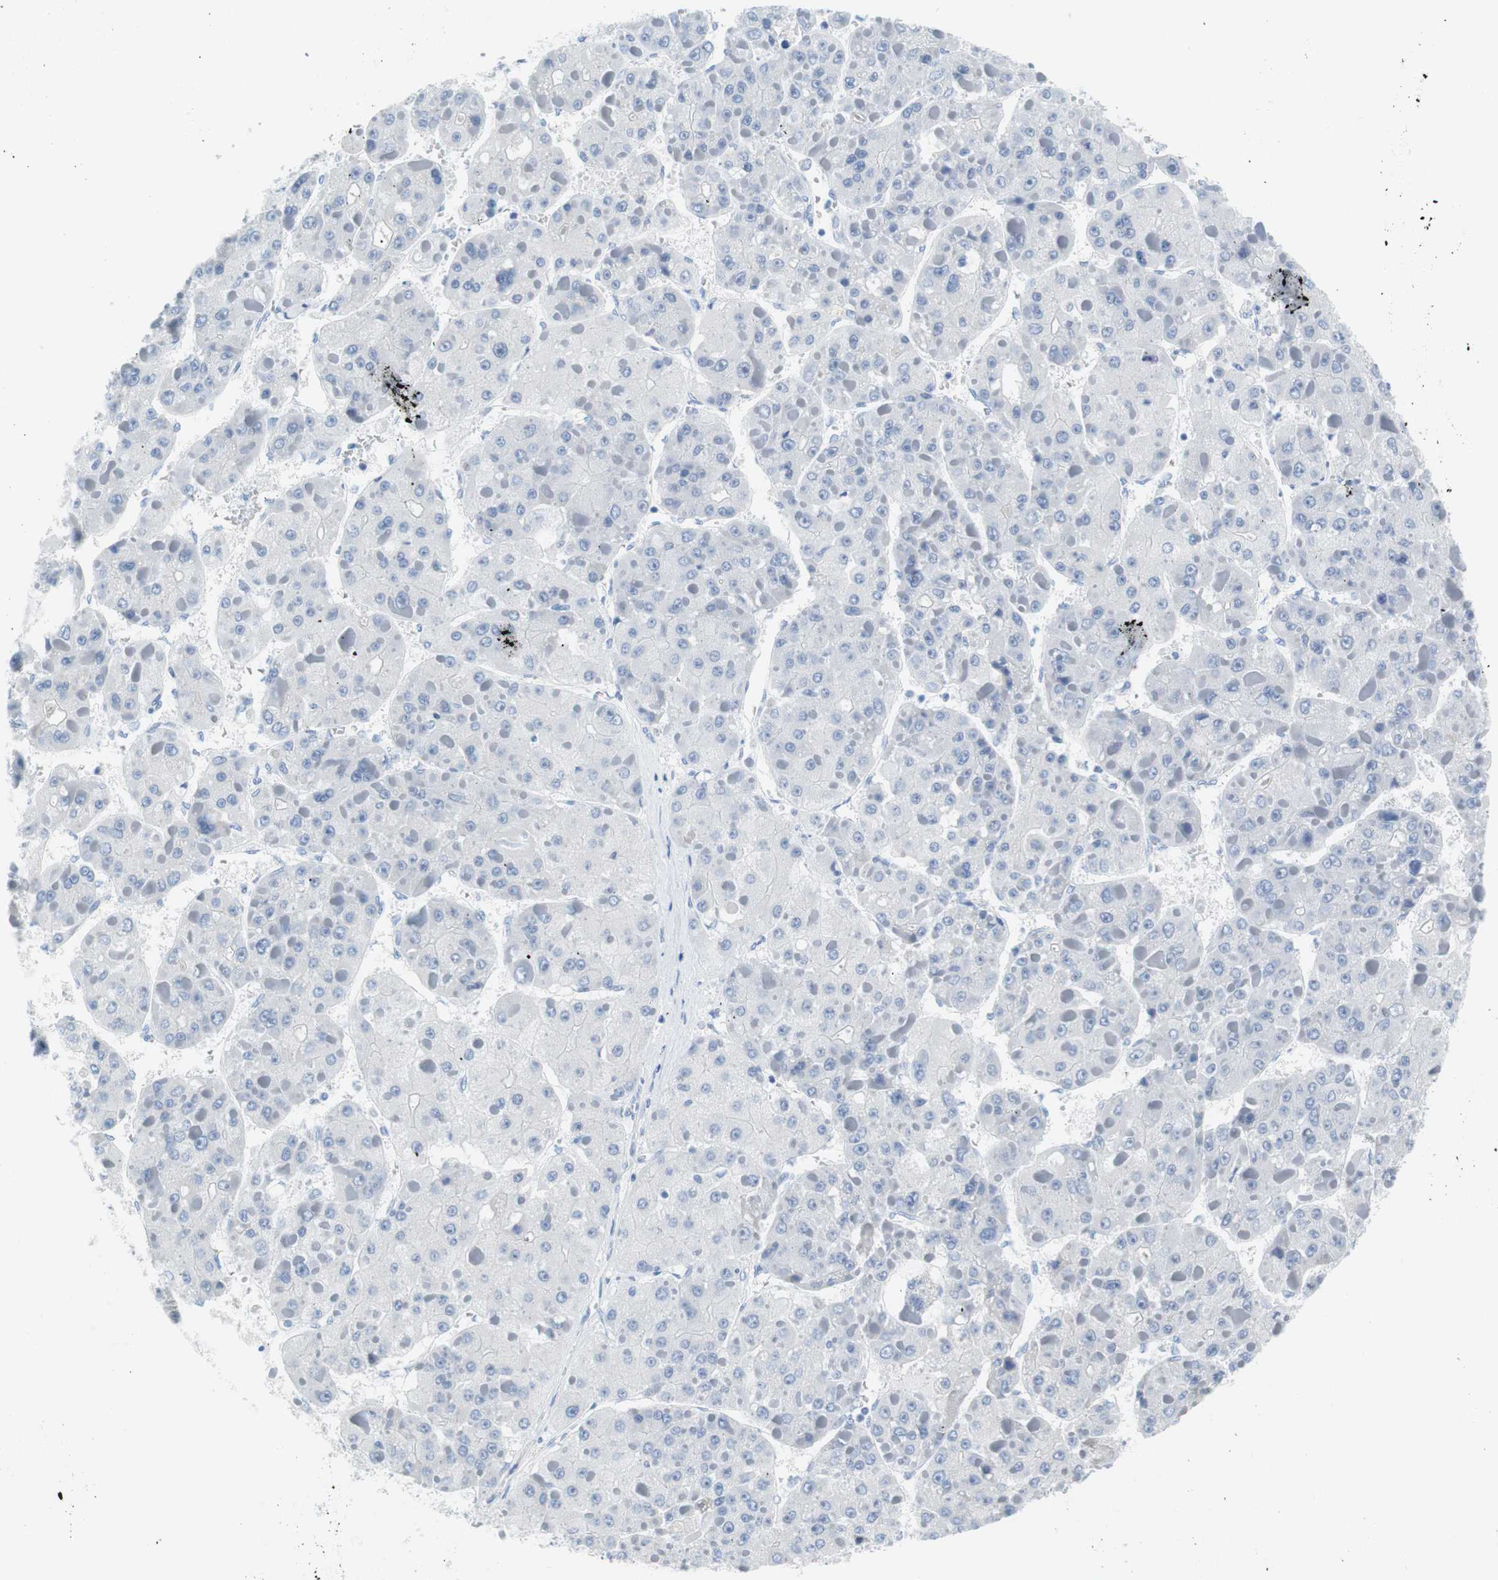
{"staining": {"intensity": "negative", "quantity": "none", "location": "none"}, "tissue": "liver cancer", "cell_type": "Tumor cells", "image_type": "cancer", "snomed": [{"axis": "morphology", "description": "Carcinoma, Hepatocellular, NOS"}, {"axis": "topography", "description": "Liver"}], "caption": "The micrograph exhibits no staining of tumor cells in liver hepatocellular carcinoma.", "gene": "MYH1", "patient": {"sex": "female", "age": 73}}